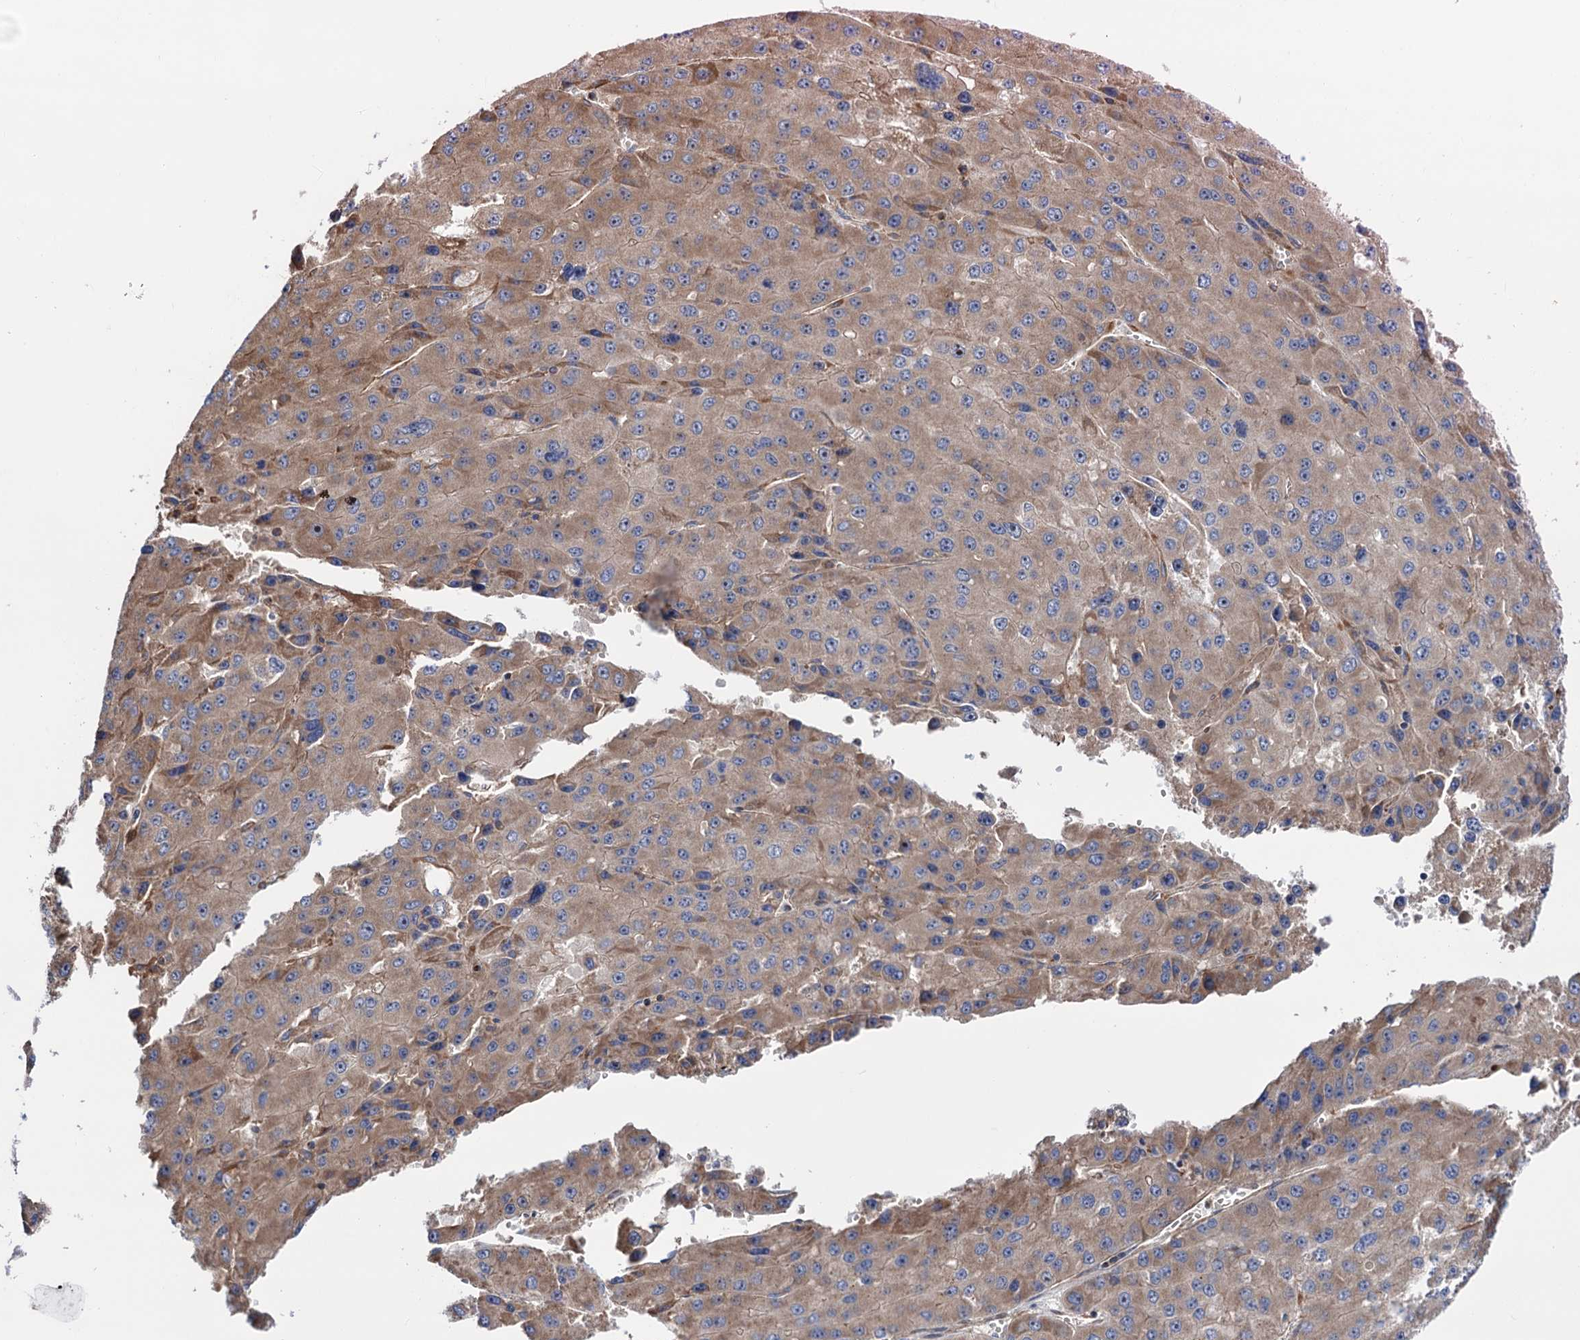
{"staining": {"intensity": "weak", "quantity": ">75%", "location": "cytoplasmic/membranous"}, "tissue": "liver cancer", "cell_type": "Tumor cells", "image_type": "cancer", "snomed": [{"axis": "morphology", "description": "Carcinoma, Hepatocellular, NOS"}, {"axis": "topography", "description": "Liver"}], "caption": "Human liver cancer stained with a protein marker shows weak staining in tumor cells.", "gene": "FERMT2", "patient": {"sex": "female", "age": 73}}